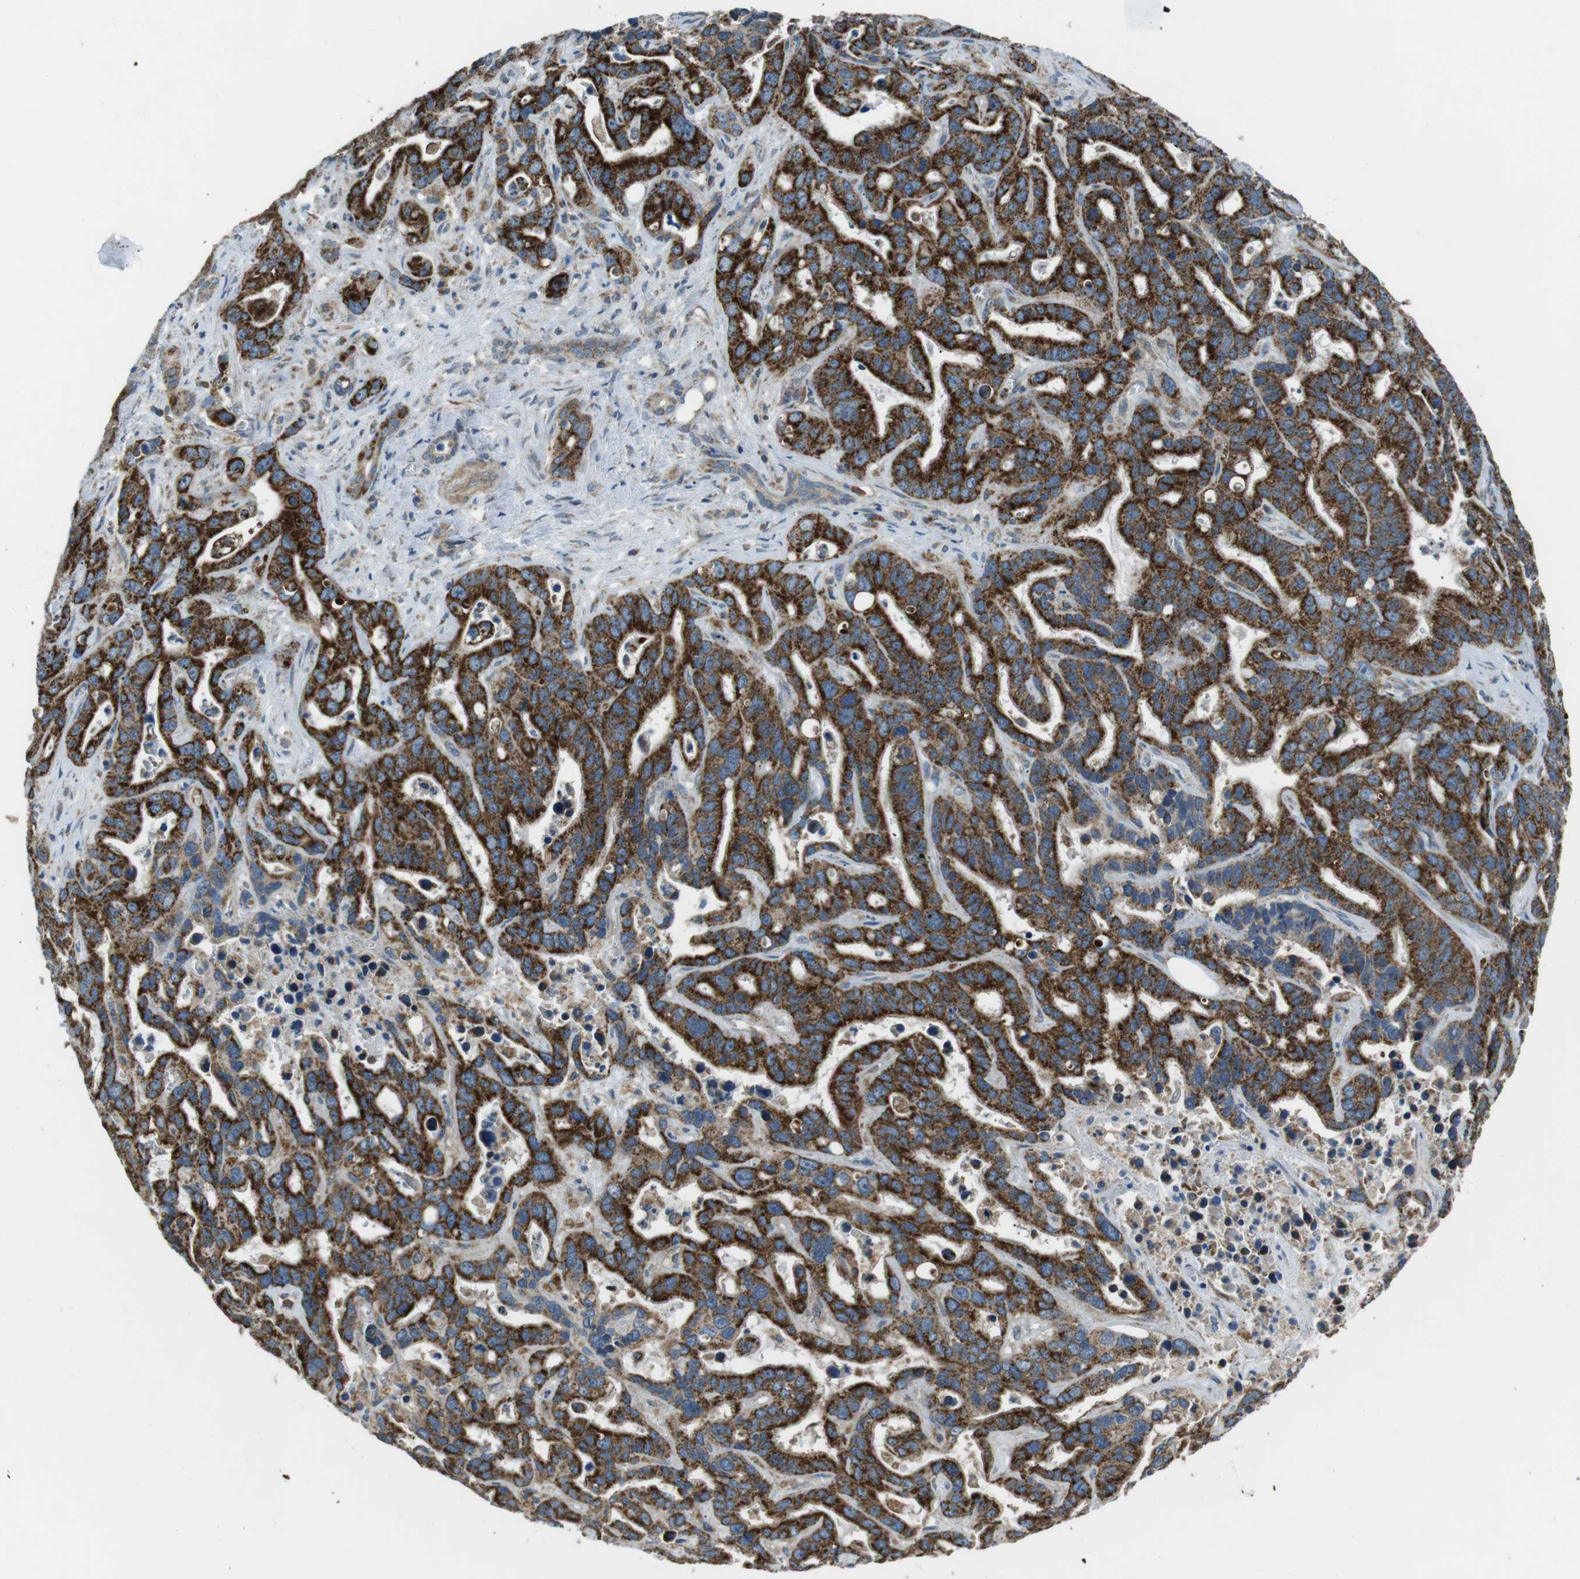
{"staining": {"intensity": "strong", "quantity": ">75%", "location": "cytoplasmic/membranous"}, "tissue": "liver cancer", "cell_type": "Tumor cells", "image_type": "cancer", "snomed": [{"axis": "morphology", "description": "Cholangiocarcinoma"}, {"axis": "topography", "description": "Liver"}], "caption": "Protein staining of liver cancer tissue displays strong cytoplasmic/membranous expression in approximately >75% of tumor cells.", "gene": "BACE1", "patient": {"sex": "female", "age": 65}}